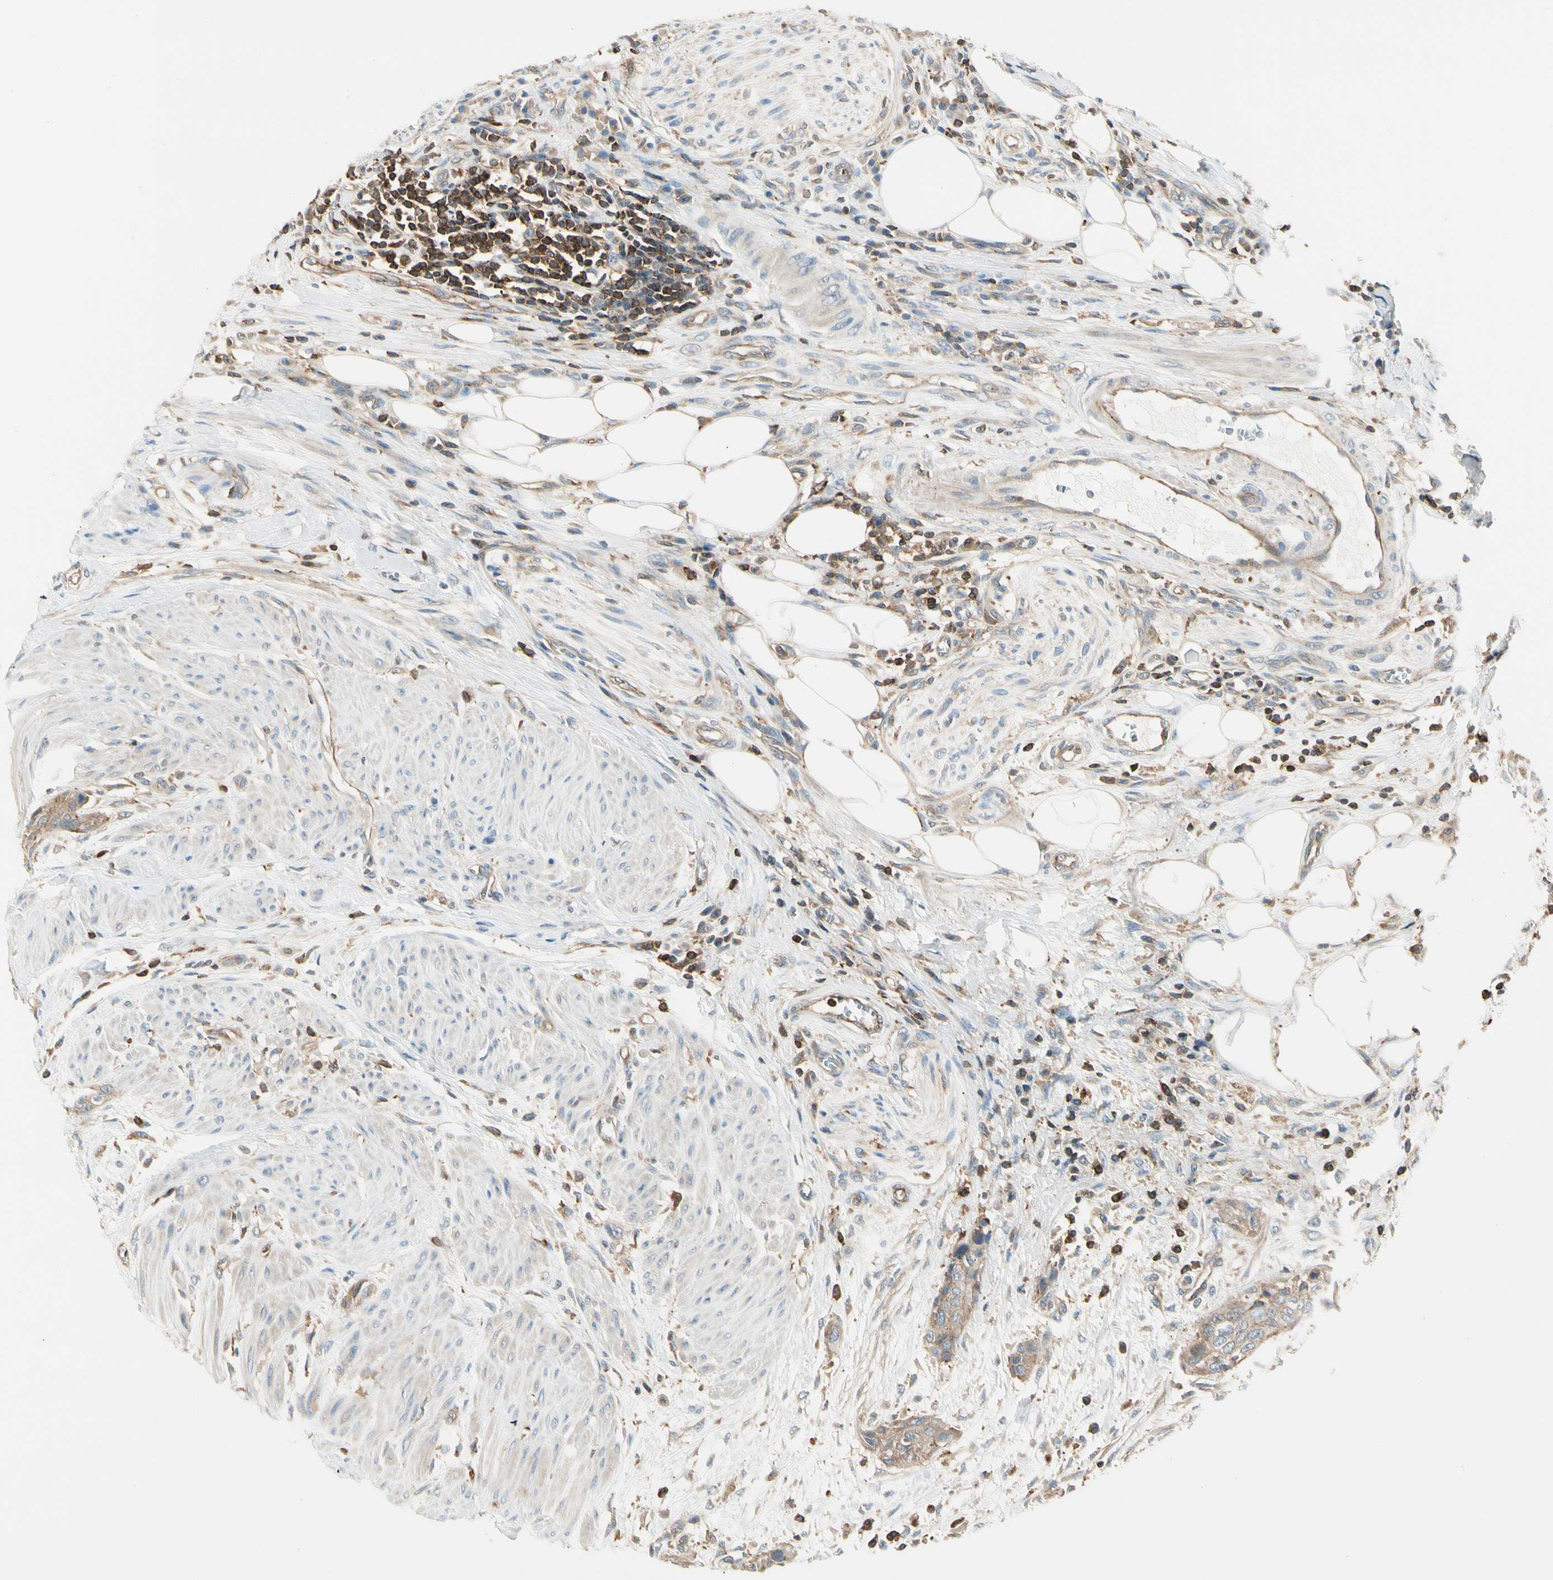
{"staining": {"intensity": "weak", "quantity": ">75%", "location": "cytoplasmic/membranous"}, "tissue": "urothelial cancer", "cell_type": "Tumor cells", "image_type": "cancer", "snomed": [{"axis": "morphology", "description": "Urothelial carcinoma, High grade"}, {"axis": "topography", "description": "Urinary bladder"}], "caption": "Immunohistochemical staining of urothelial carcinoma (high-grade) exhibits weak cytoplasmic/membranous protein staining in approximately >75% of tumor cells. The staining was performed using DAB, with brown indicating positive protein expression. Nuclei are stained blue with hematoxylin.", "gene": "CAPZA2", "patient": {"sex": "male", "age": 35}}